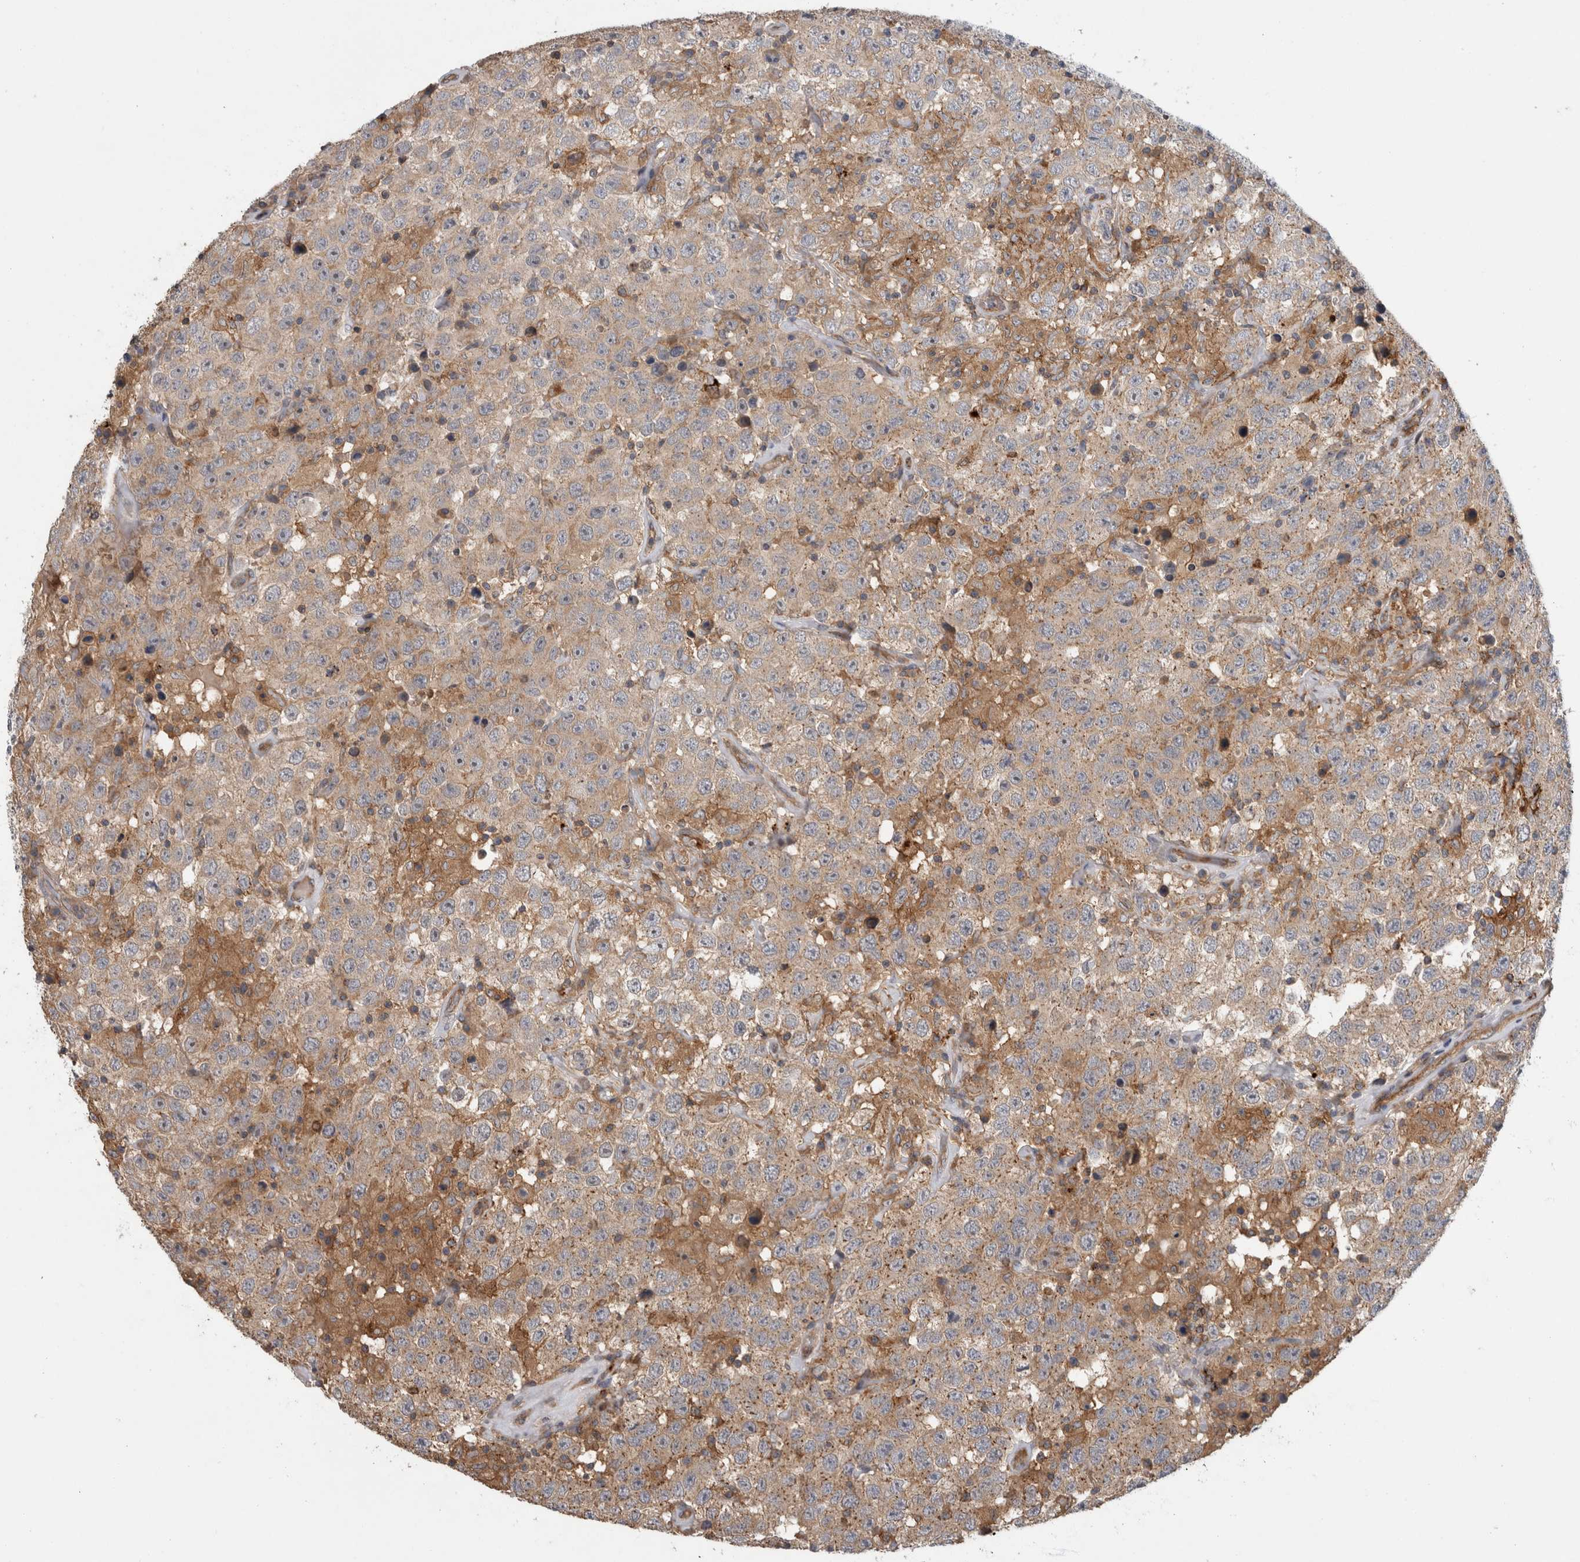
{"staining": {"intensity": "weak", "quantity": ">75%", "location": "cytoplasmic/membranous"}, "tissue": "testis cancer", "cell_type": "Tumor cells", "image_type": "cancer", "snomed": [{"axis": "morphology", "description": "Seminoma, NOS"}, {"axis": "topography", "description": "Testis"}], "caption": "Immunohistochemistry image of neoplastic tissue: human testis cancer stained using IHC exhibits low levels of weak protein expression localized specifically in the cytoplasmic/membranous of tumor cells, appearing as a cytoplasmic/membranous brown color.", "gene": "TARBP1", "patient": {"sex": "male", "age": 41}}